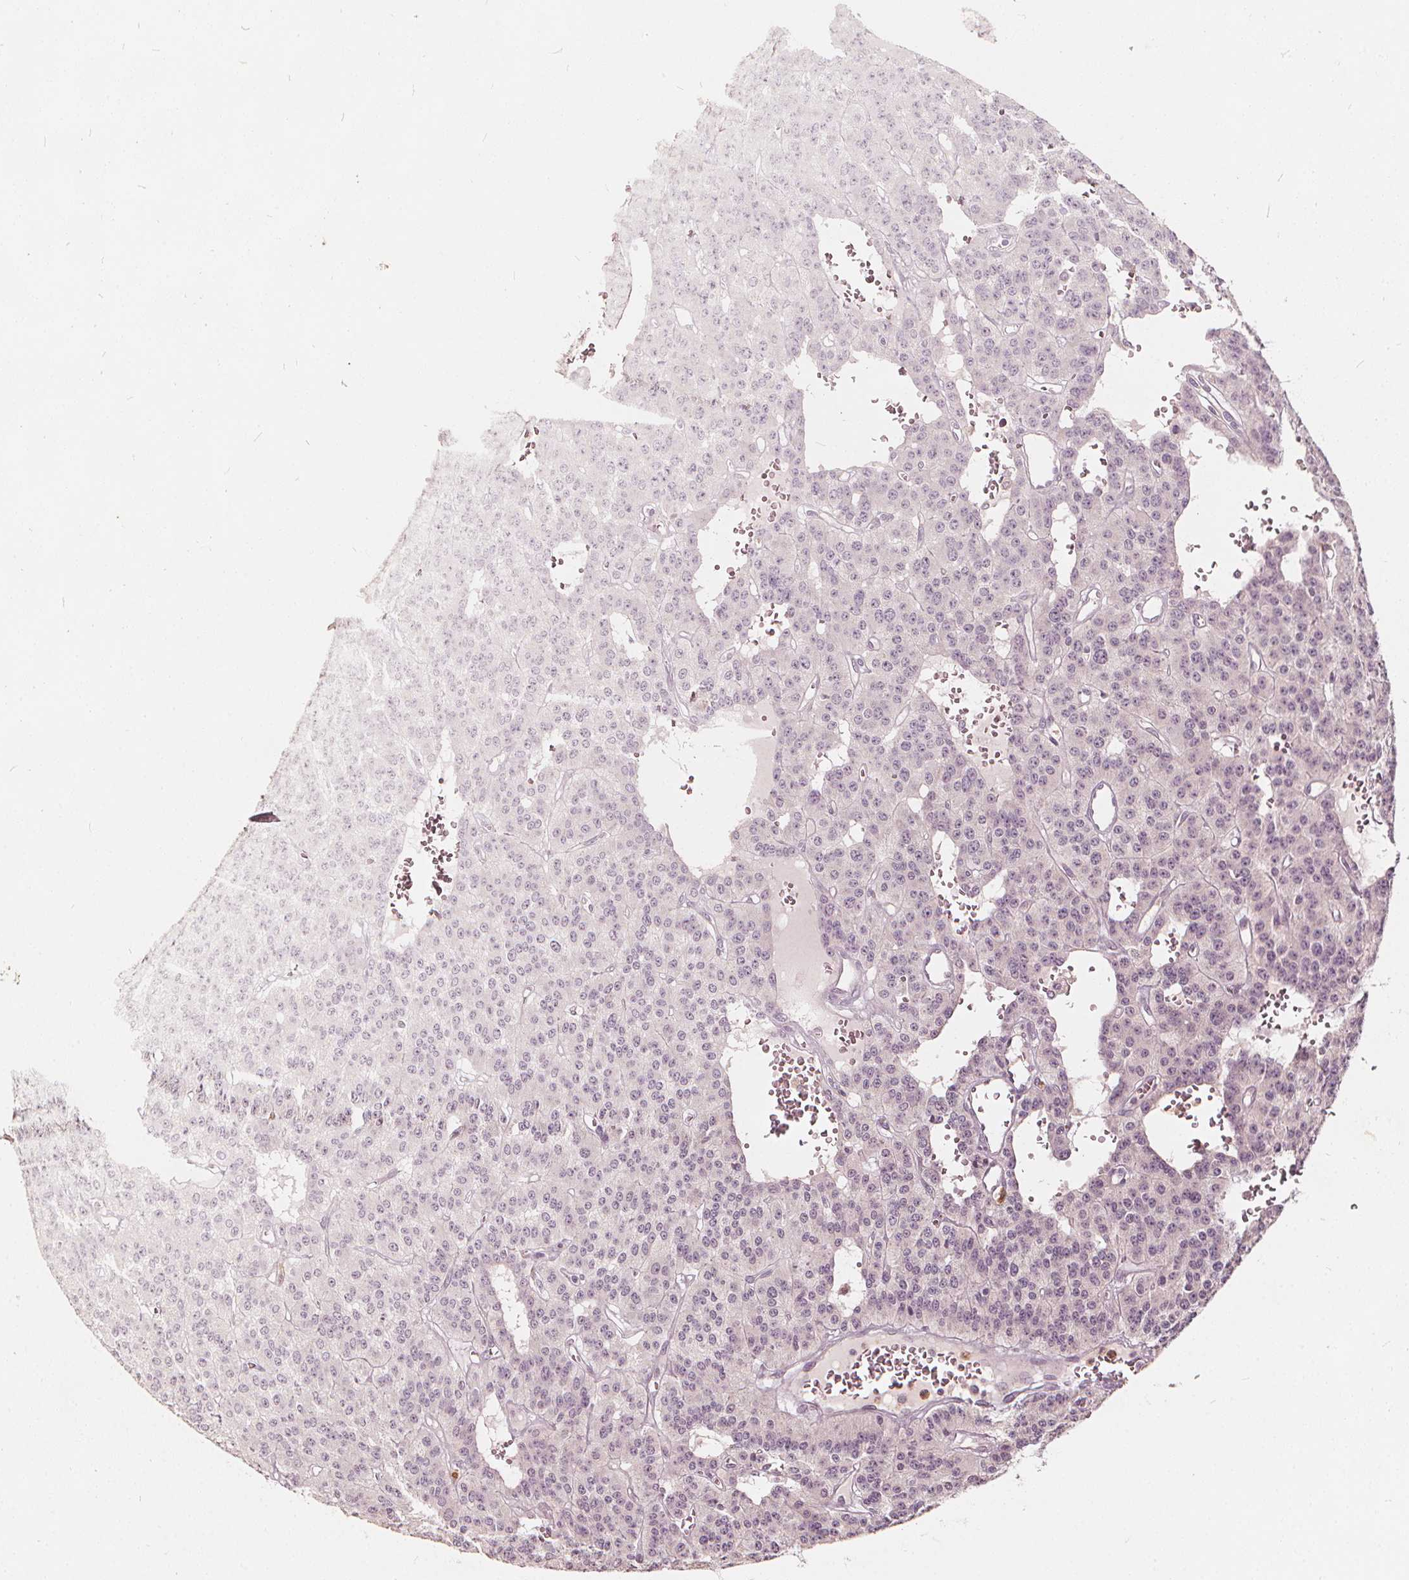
{"staining": {"intensity": "weak", "quantity": "<25%", "location": "nuclear"}, "tissue": "carcinoid", "cell_type": "Tumor cells", "image_type": "cancer", "snomed": [{"axis": "morphology", "description": "Carcinoid, malignant, NOS"}, {"axis": "topography", "description": "Lung"}], "caption": "High power microscopy photomicrograph of an immunohistochemistry (IHC) photomicrograph of carcinoid, revealing no significant positivity in tumor cells.", "gene": "NPC1L1", "patient": {"sex": "female", "age": 71}}